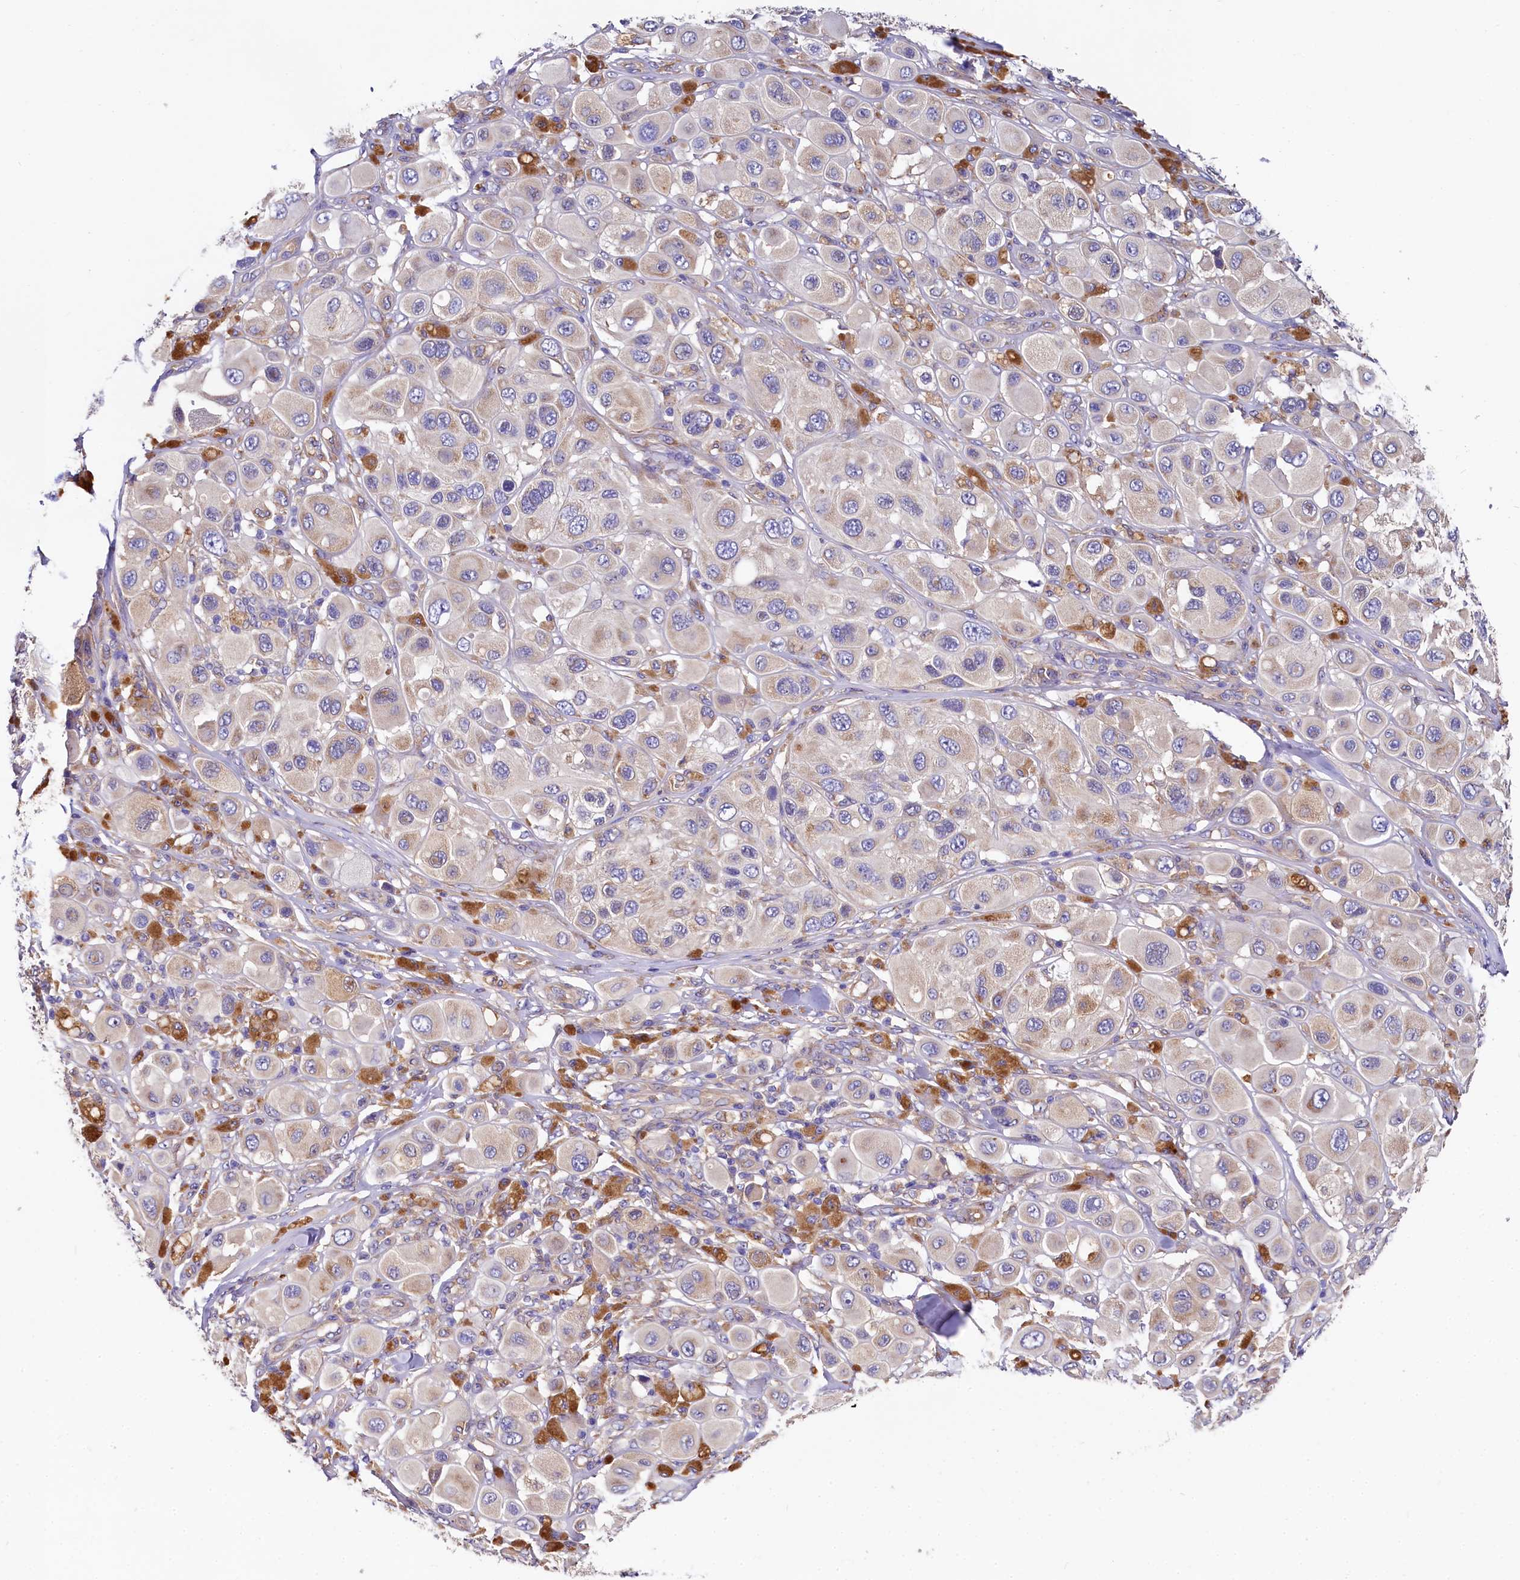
{"staining": {"intensity": "weak", "quantity": "<25%", "location": "cytoplasmic/membranous"}, "tissue": "melanoma", "cell_type": "Tumor cells", "image_type": "cancer", "snomed": [{"axis": "morphology", "description": "Malignant melanoma, Metastatic site"}, {"axis": "topography", "description": "Skin"}], "caption": "Tumor cells show no significant staining in melanoma. (Immunohistochemistry (ihc), brightfield microscopy, high magnification).", "gene": "QARS1", "patient": {"sex": "male", "age": 41}}